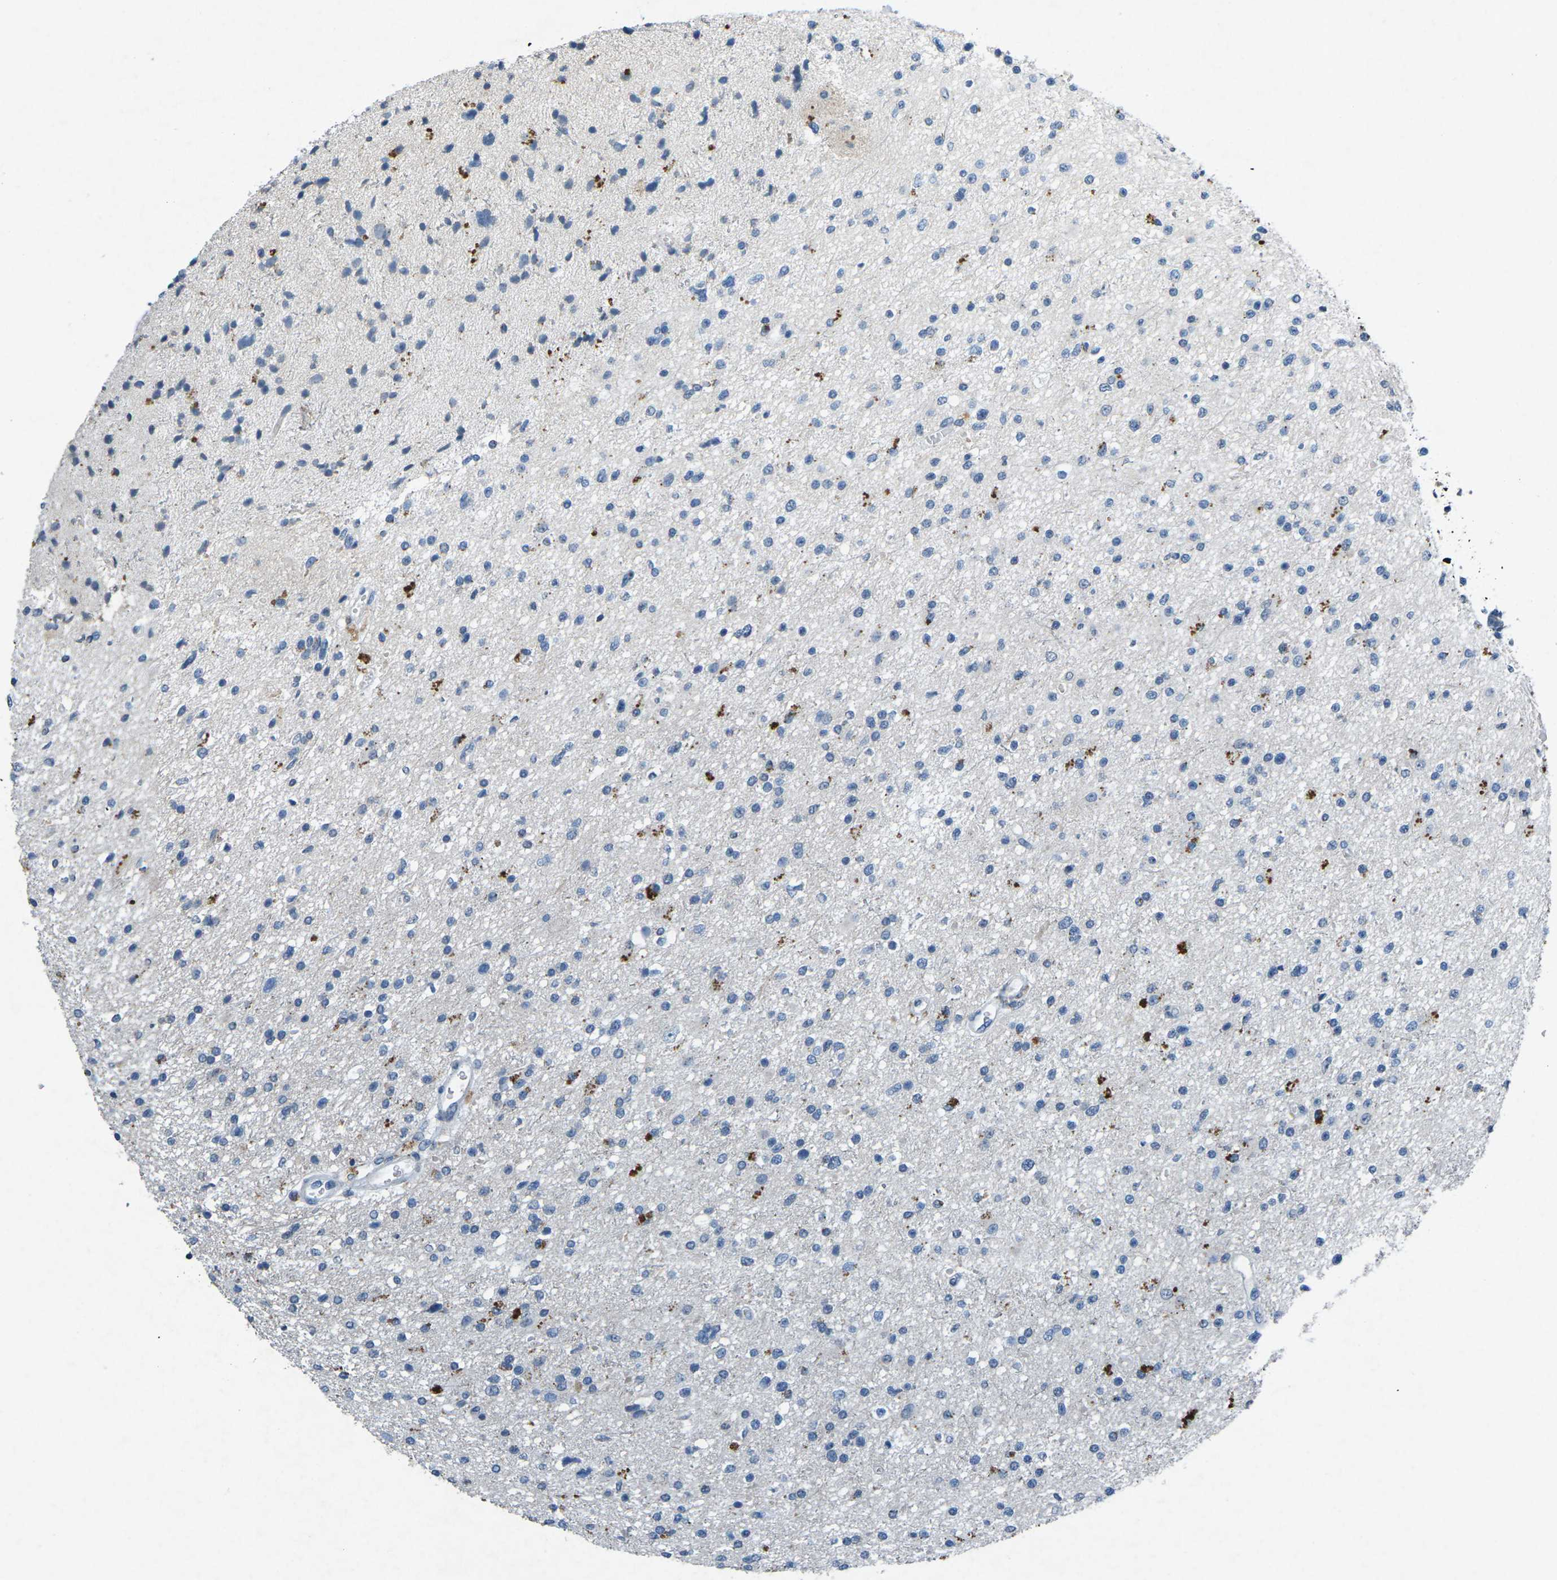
{"staining": {"intensity": "negative", "quantity": "none", "location": "none"}, "tissue": "glioma", "cell_type": "Tumor cells", "image_type": "cancer", "snomed": [{"axis": "morphology", "description": "Glioma, malignant, High grade"}, {"axis": "topography", "description": "Brain"}], "caption": "A photomicrograph of glioma stained for a protein displays no brown staining in tumor cells.", "gene": "PLG", "patient": {"sex": "male", "age": 33}}